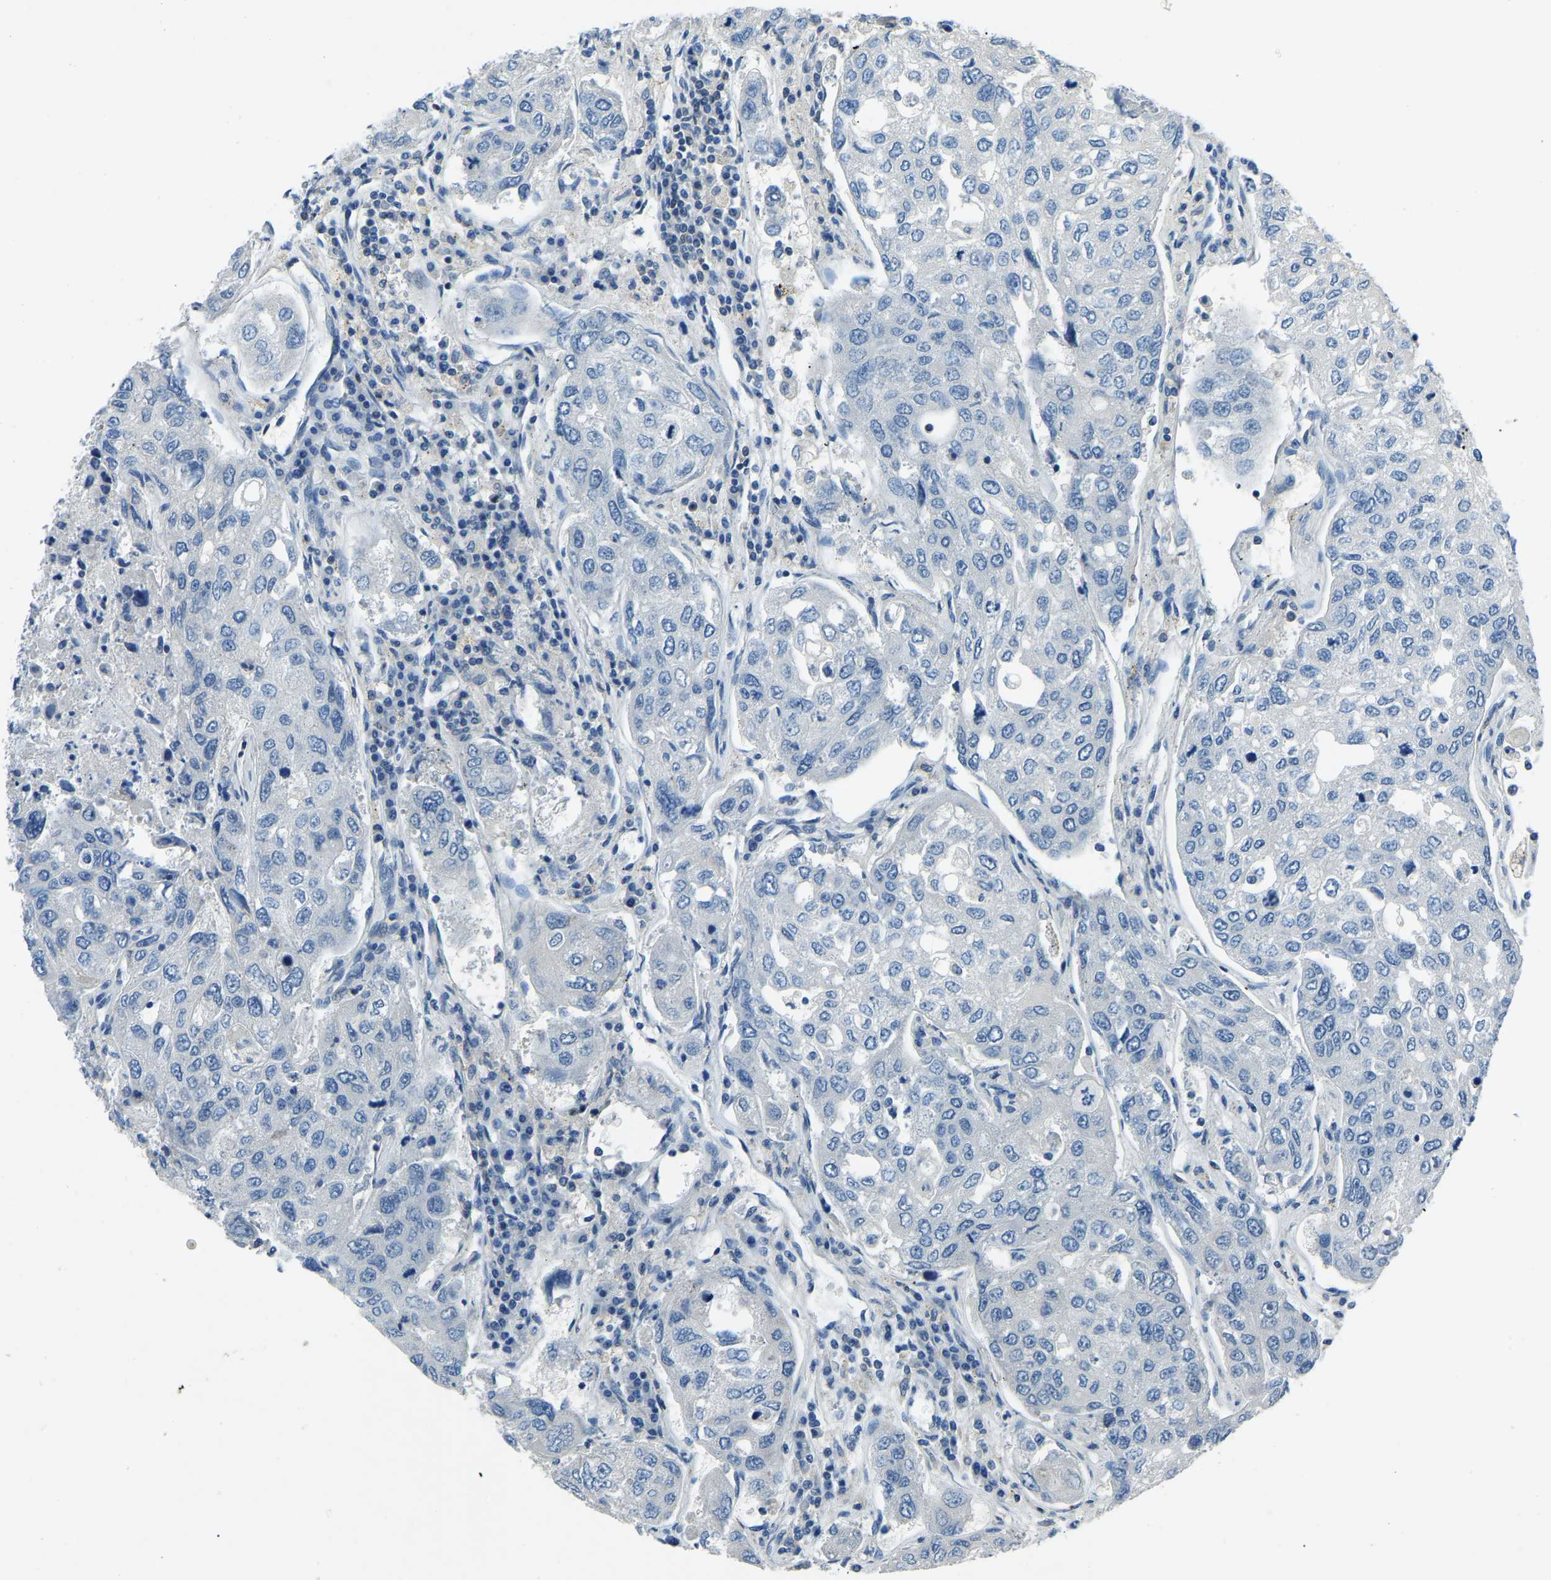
{"staining": {"intensity": "negative", "quantity": "none", "location": "none"}, "tissue": "urothelial cancer", "cell_type": "Tumor cells", "image_type": "cancer", "snomed": [{"axis": "morphology", "description": "Urothelial carcinoma, High grade"}, {"axis": "topography", "description": "Lymph node"}, {"axis": "topography", "description": "Urinary bladder"}], "caption": "Immunohistochemistry histopathology image of human urothelial cancer stained for a protein (brown), which demonstrates no expression in tumor cells. (DAB (3,3'-diaminobenzidine) IHC visualized using brightfield microscopy, high magnification).", "gene": "XIRP1", "patient": {"sex": "male", "age": 51}}